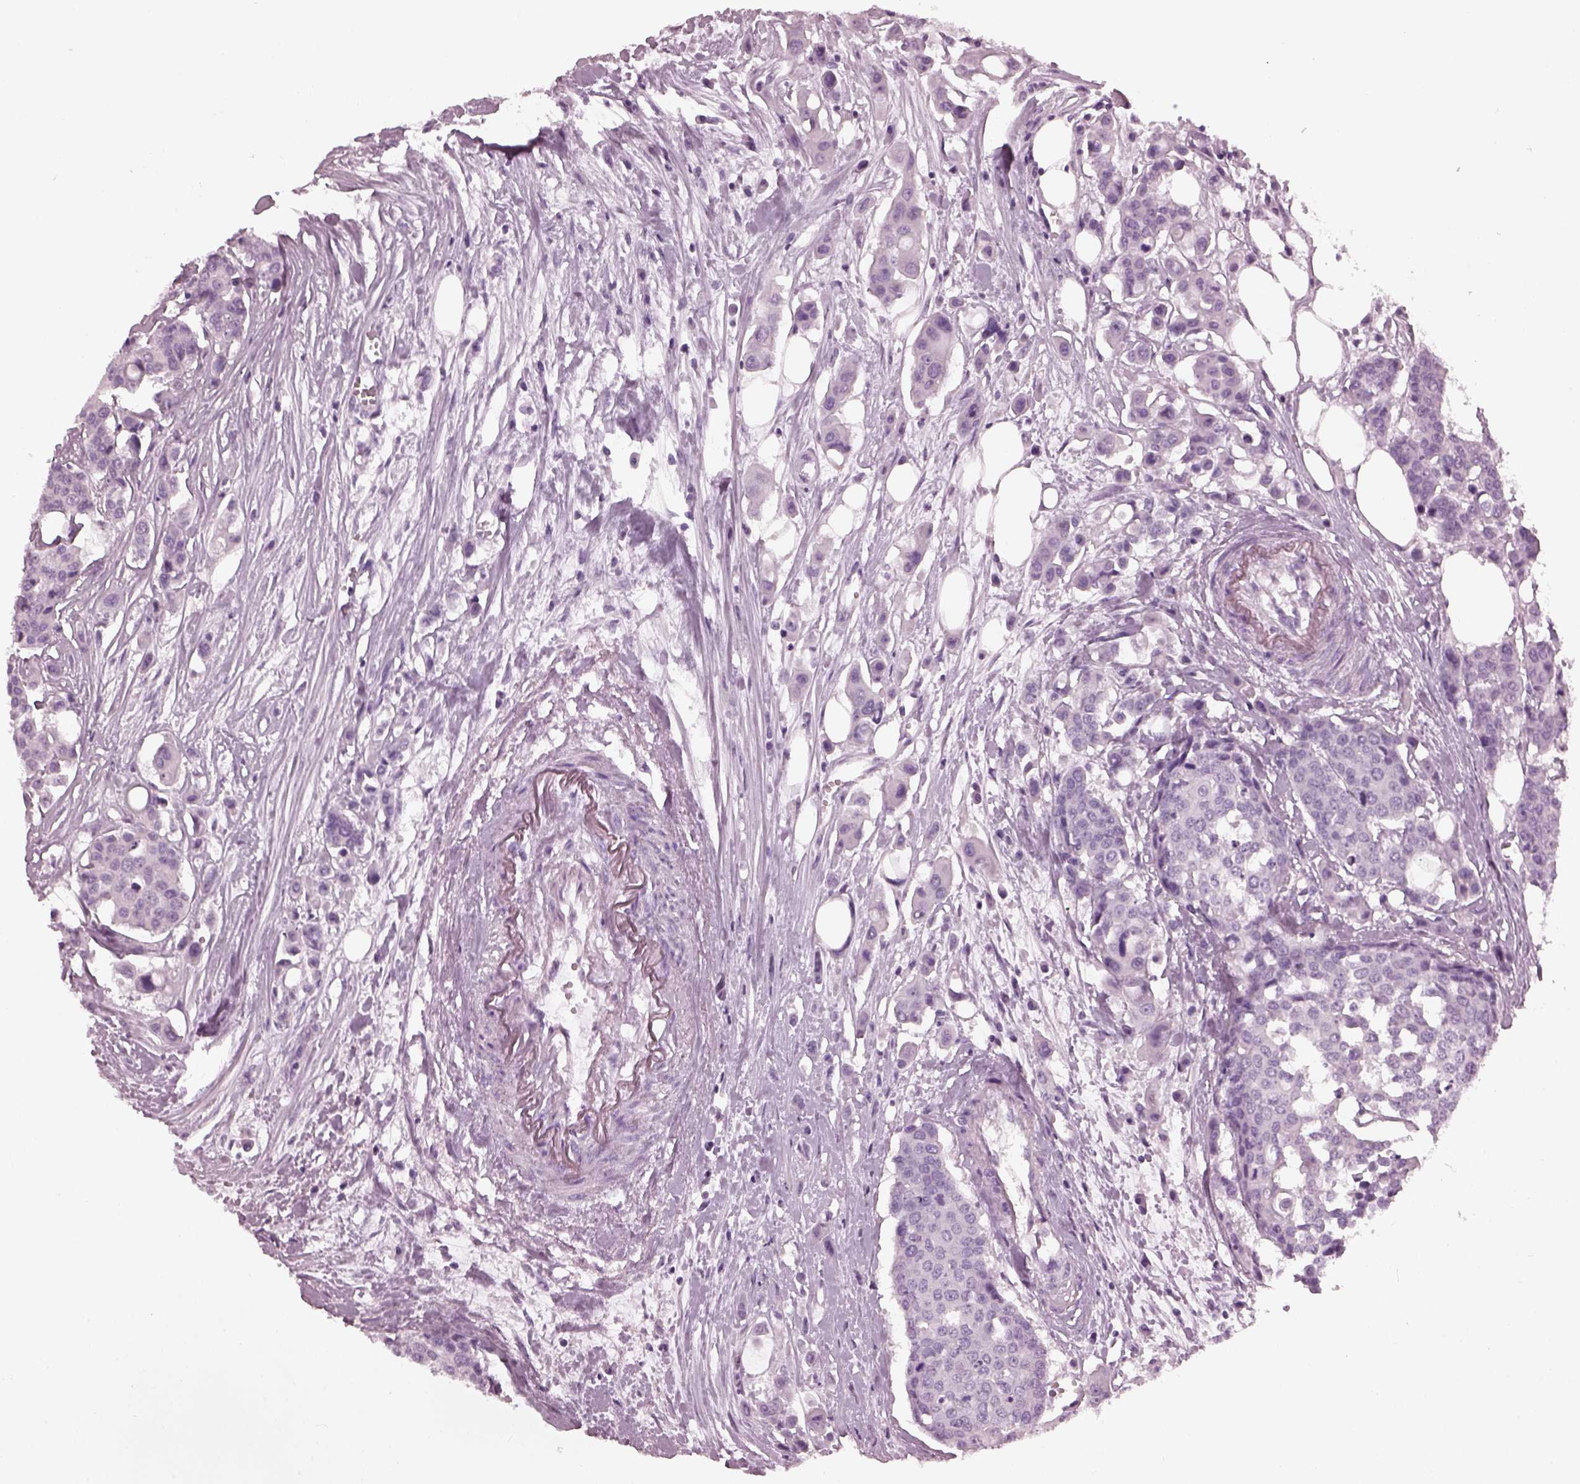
{"staining": {"intensity": "negative", "quantity": "none", "location": "none"}, "tissue": "carcinoid", "cell_type": "Tumor cells", "image_type": "cancer", "snomed": [{"axis": "morphology", "description": "Carcinoid, malignant, NOS"}, {"axis": "topography", "description": "Colon"}], "caption": "Immunohistochemistry photomicrograph of carcinoid stained for a protein (brown), which displays no positivity in tumor cells. (DAB (3,3'-diaminobenzidine) immunohistochemistry with hematoxylin counter stain).", "gene": "PDC", "patient": {"sex": "male", "age": 81}}